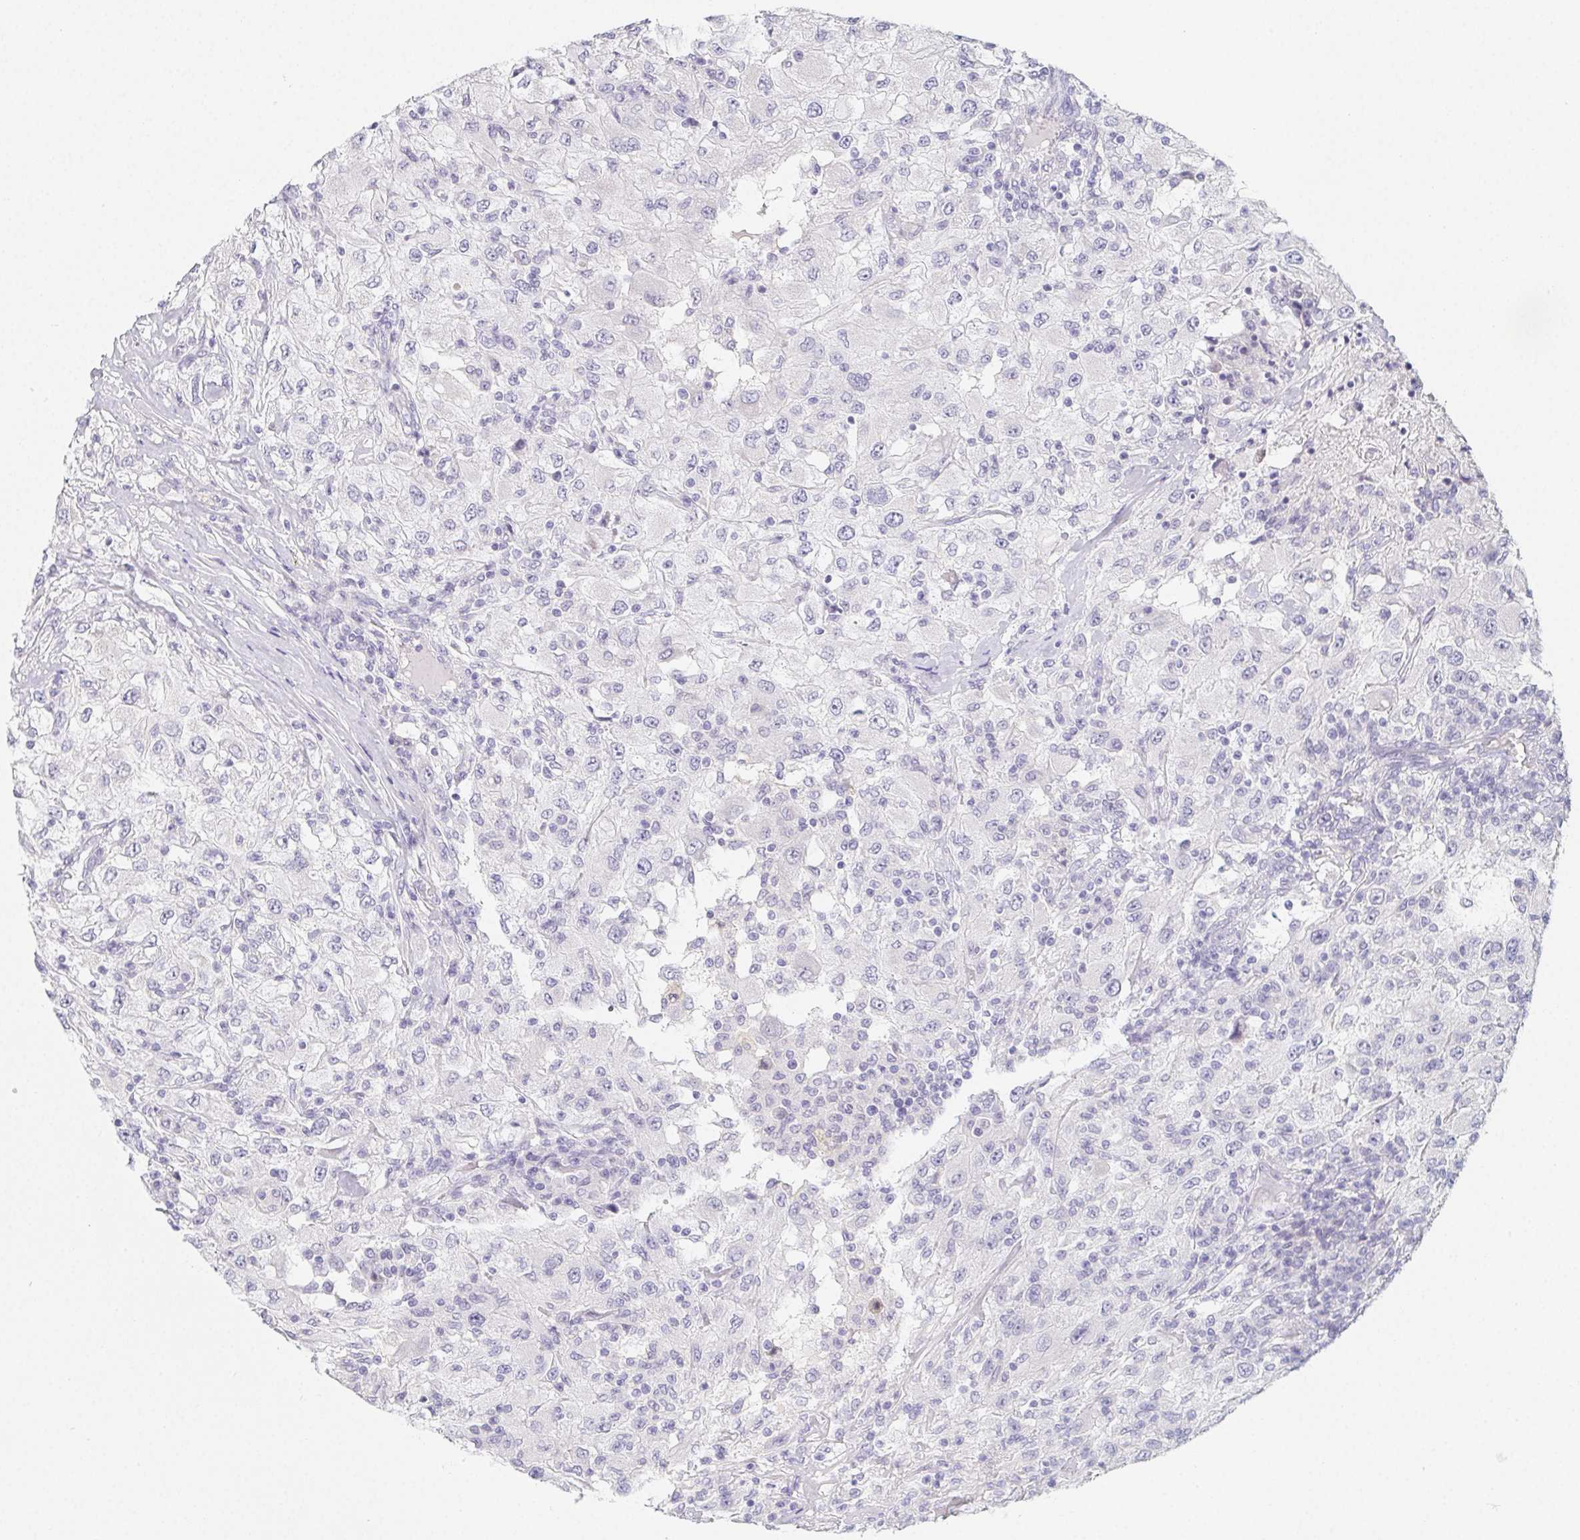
{"staining": {"intensity": "negative", "quantity": "none", "location": "none"}, "tissue": "renal cancer", "cell_type": "Tumor cells", "image_type": "cancer", "snomed": [{"axis": "morphology", "description": "Adenocarcinoma, NOS"}, {"axis": "topography", "description": "Kidney"}], "caption": "Image shows no protein expression in tumor cells of renal cancer (adenocarcinoma) tissue. (DAB immunohistochemistry, high magnification).", "gene": "GLIPR1L1", "patient": {"sex": "female", "age": 67}}